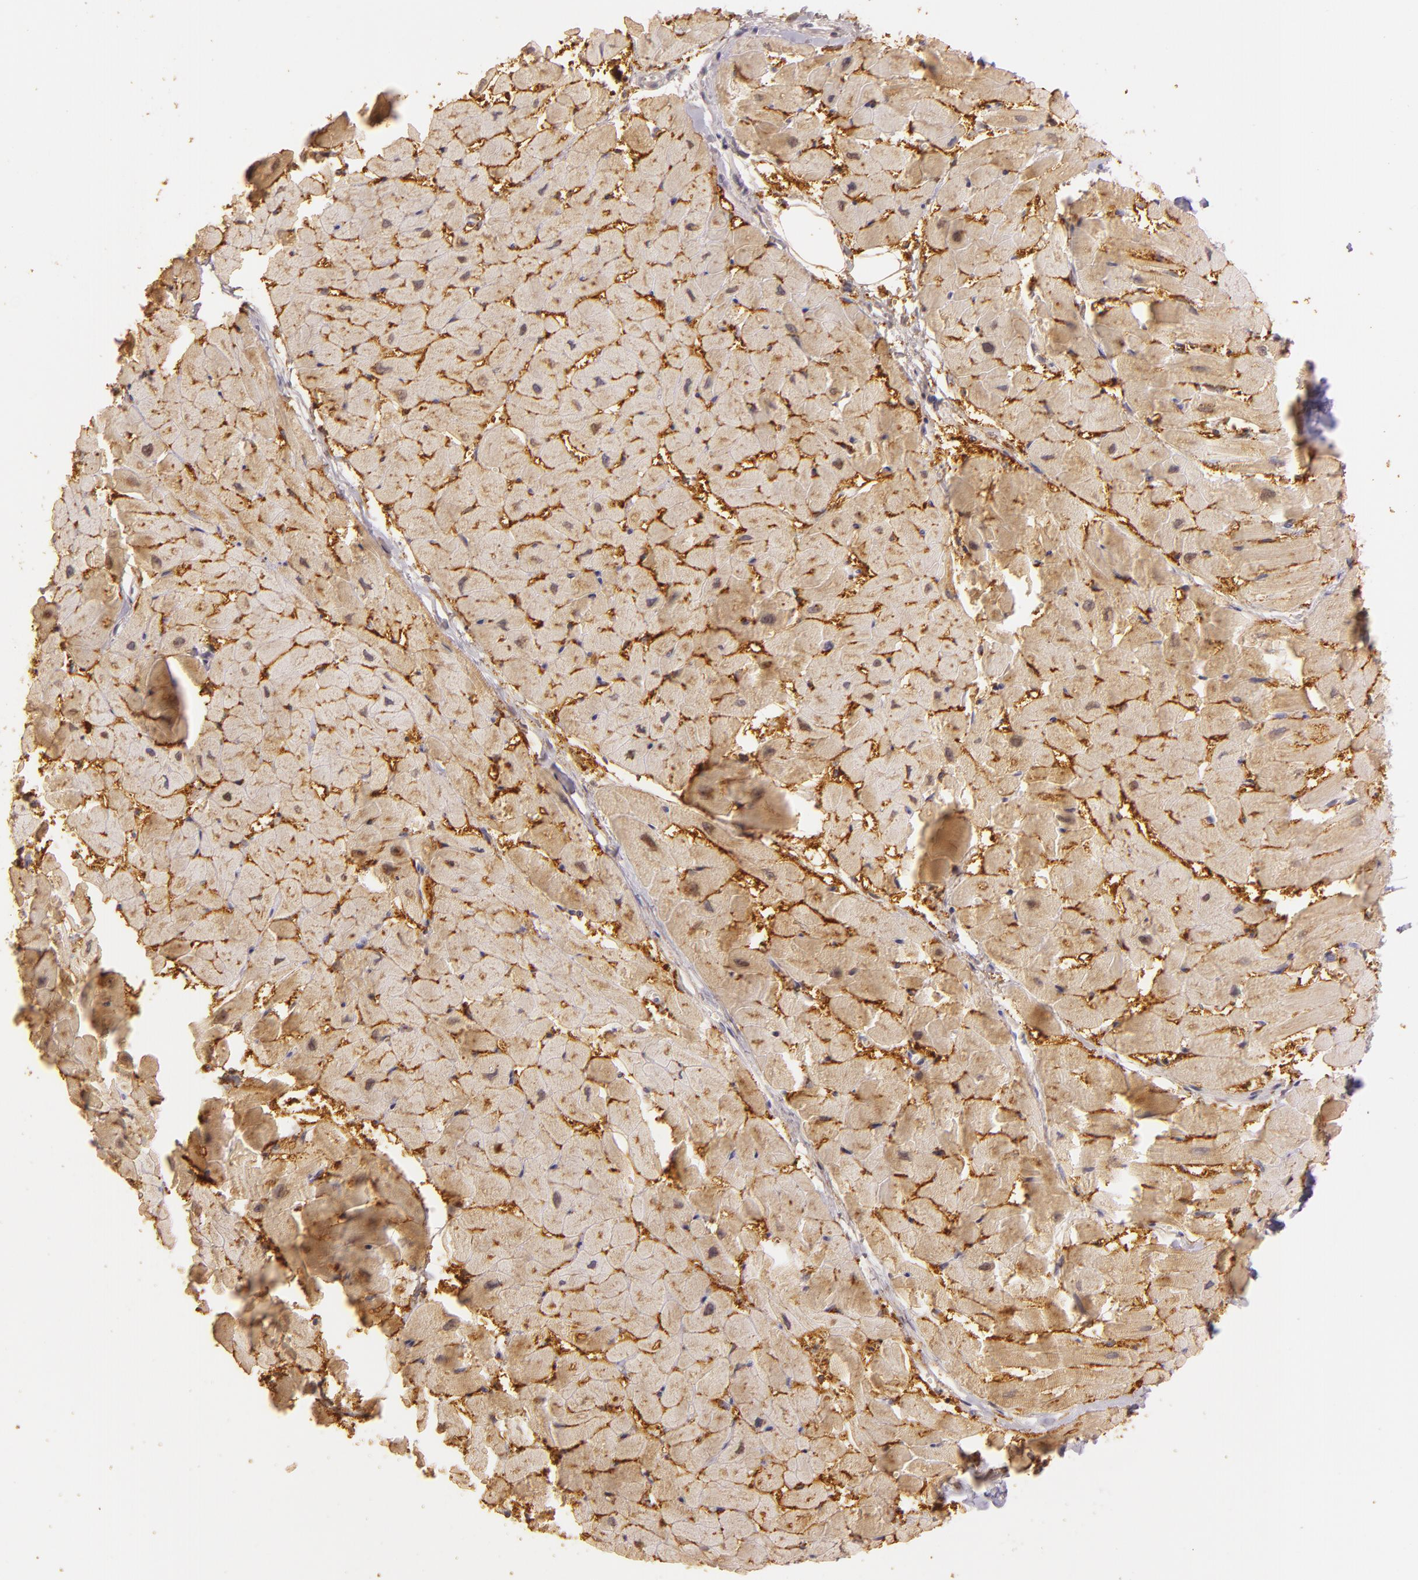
{"staining": {"intensity": "moderate", "quantity": ">75%", "location": "cytoplasmic/membranous"}, "tissue": "heart muscle", "cell_type": "Cardiomyocytes", "image_type": "normal", "snomed": [{"axis": "morphology", "description": "Normal tissue, NOS"}, {"axis": "topography", "description": "Heart"}], "caption": "Immunohistochemical staining of normal heart muscle demonstrates moderate cytoplasmic/membranous protein expression in about >75% of cardiomyocytes.", "gene": "LGMN", "patient": {"sex": "female", "age": 19}}